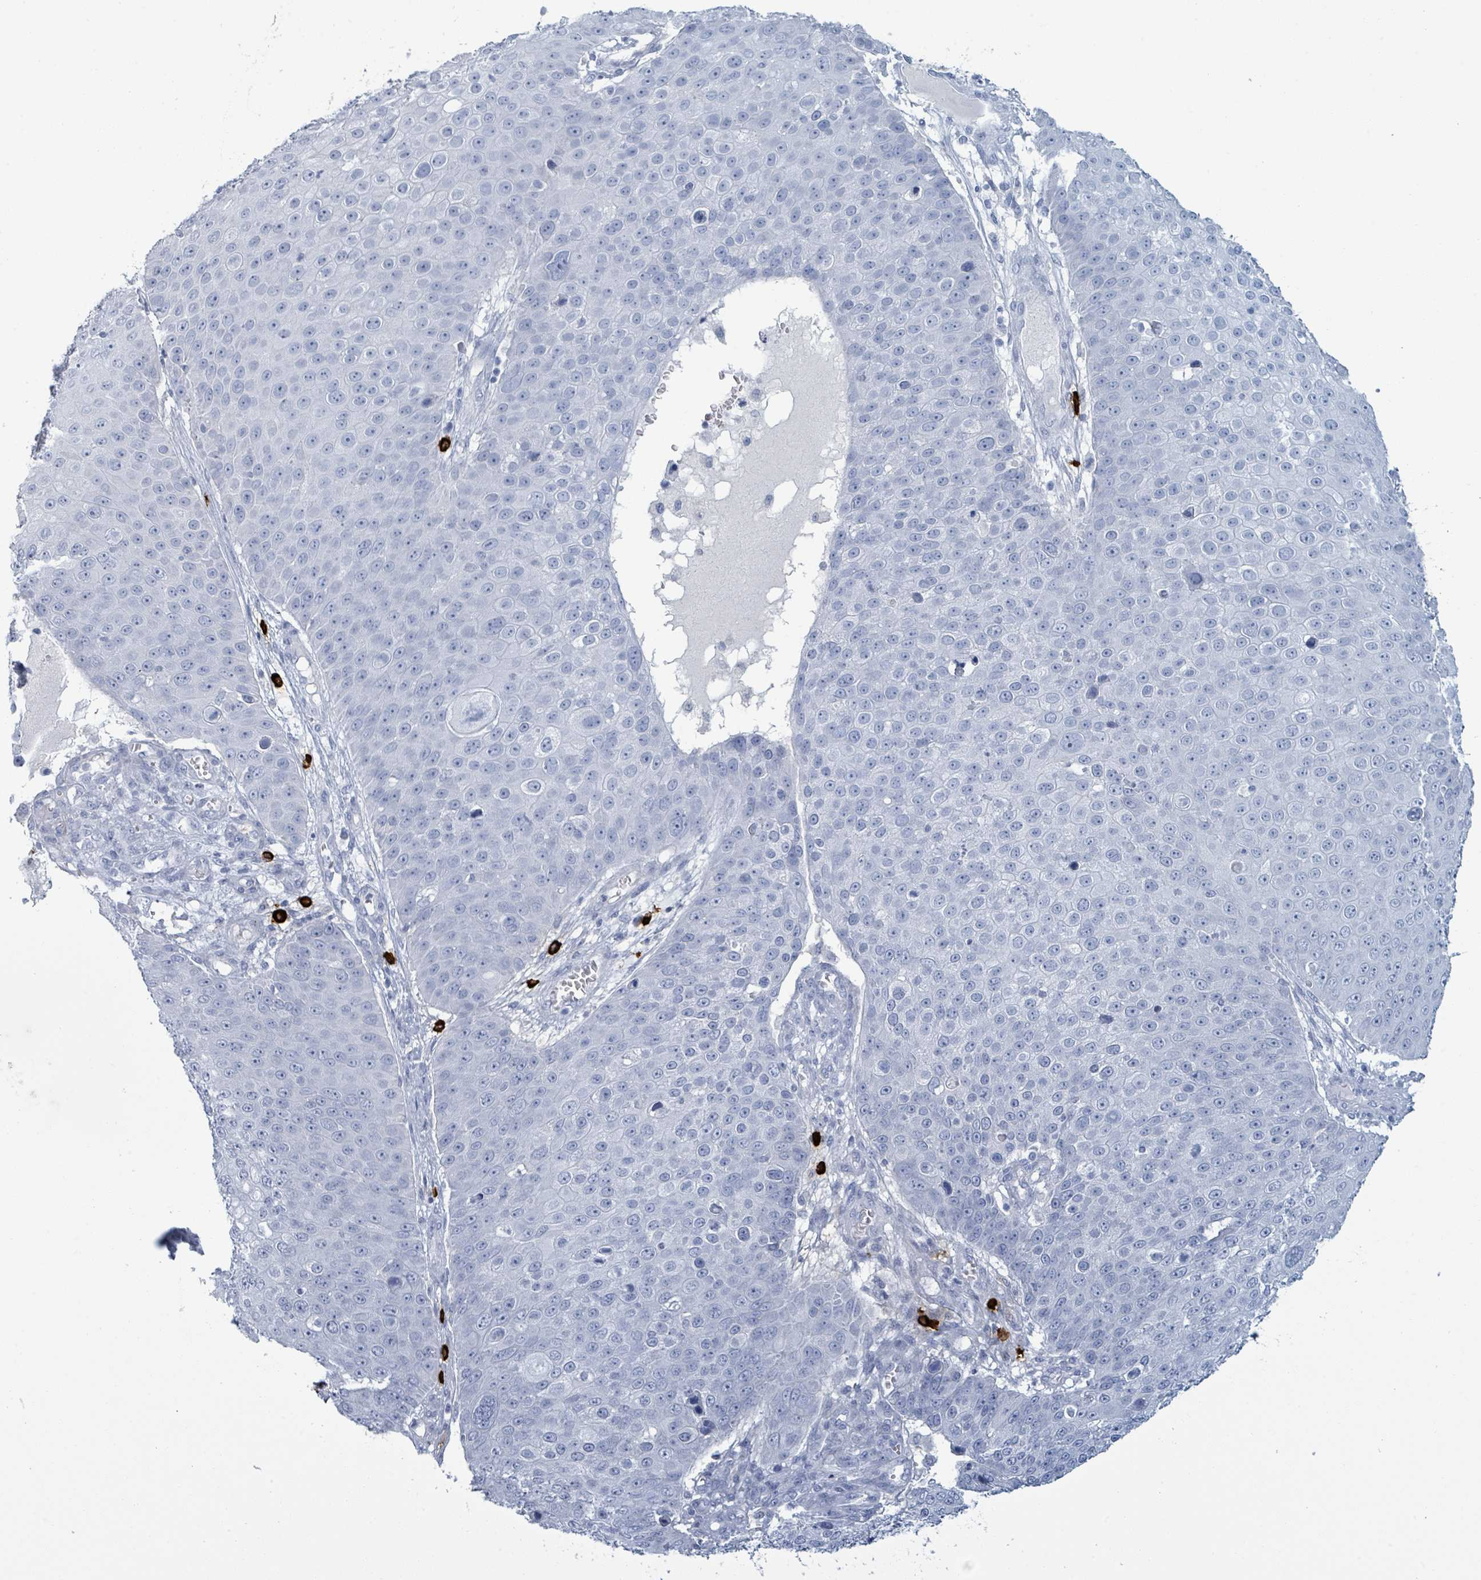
{"staining": {"intensity": "negative", "quantity": "none", "location": "none"}, "tissue": "skin cancer", "cell_type": "Tumor cells", "image_type": "cancer", "snomed": [{"axis": "morphology", "description": "Squamous cell carcinoma, NOS"}, {"axis": "topography", "description": "Skin"}], "caption": "DAB (3,3'-diaminobenzidine) immunohistochemical staining of human skin cancer (squamous cell carcinoma) exhibits no significant expression in tumor cells.", "gene": "VPS13D", "patient": {"sex": "male", "age": 71}}